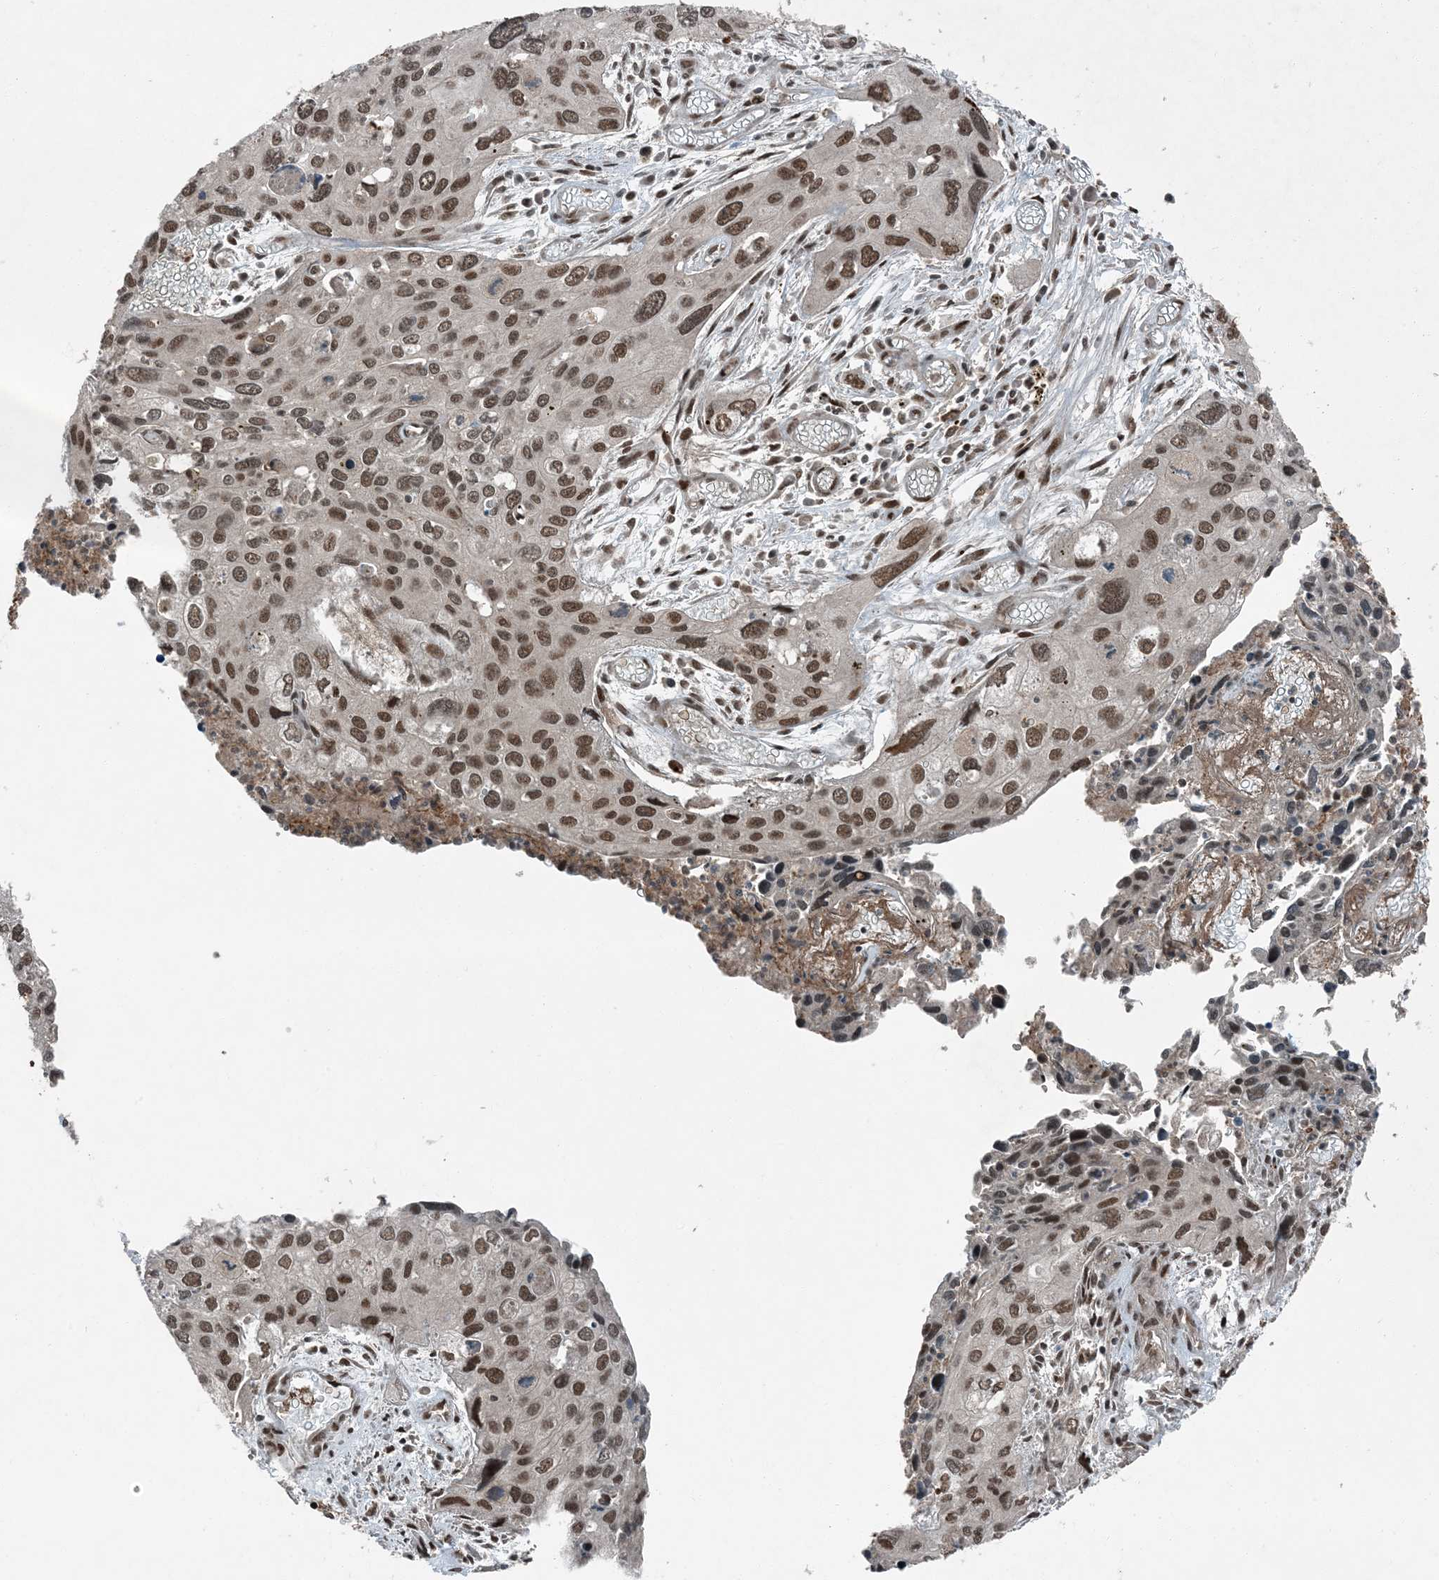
{"staining": {"intensity": "moderate", "quantity": ">75%", "location": "nuclear"}, "tissue": "cervical cancer", "cell_type": "Tumor cells", "image_type": "cancer", "snomed": [{"axis": "morphology", "description": "Squamous cell carcinoma, NOS"}, {"axis": "topography", "description": "Cervix"}], "caption": "This histopathology image shows cervical cancer stained with immunohistochemistry (IHC) to label a protein in brown. The nuclear of tumor cells show moderate positivity for the protein. Nuclei are counter-stained blue.", "gene": "TRAPPC12", "patient": {"sex": "female", "age": 55}}